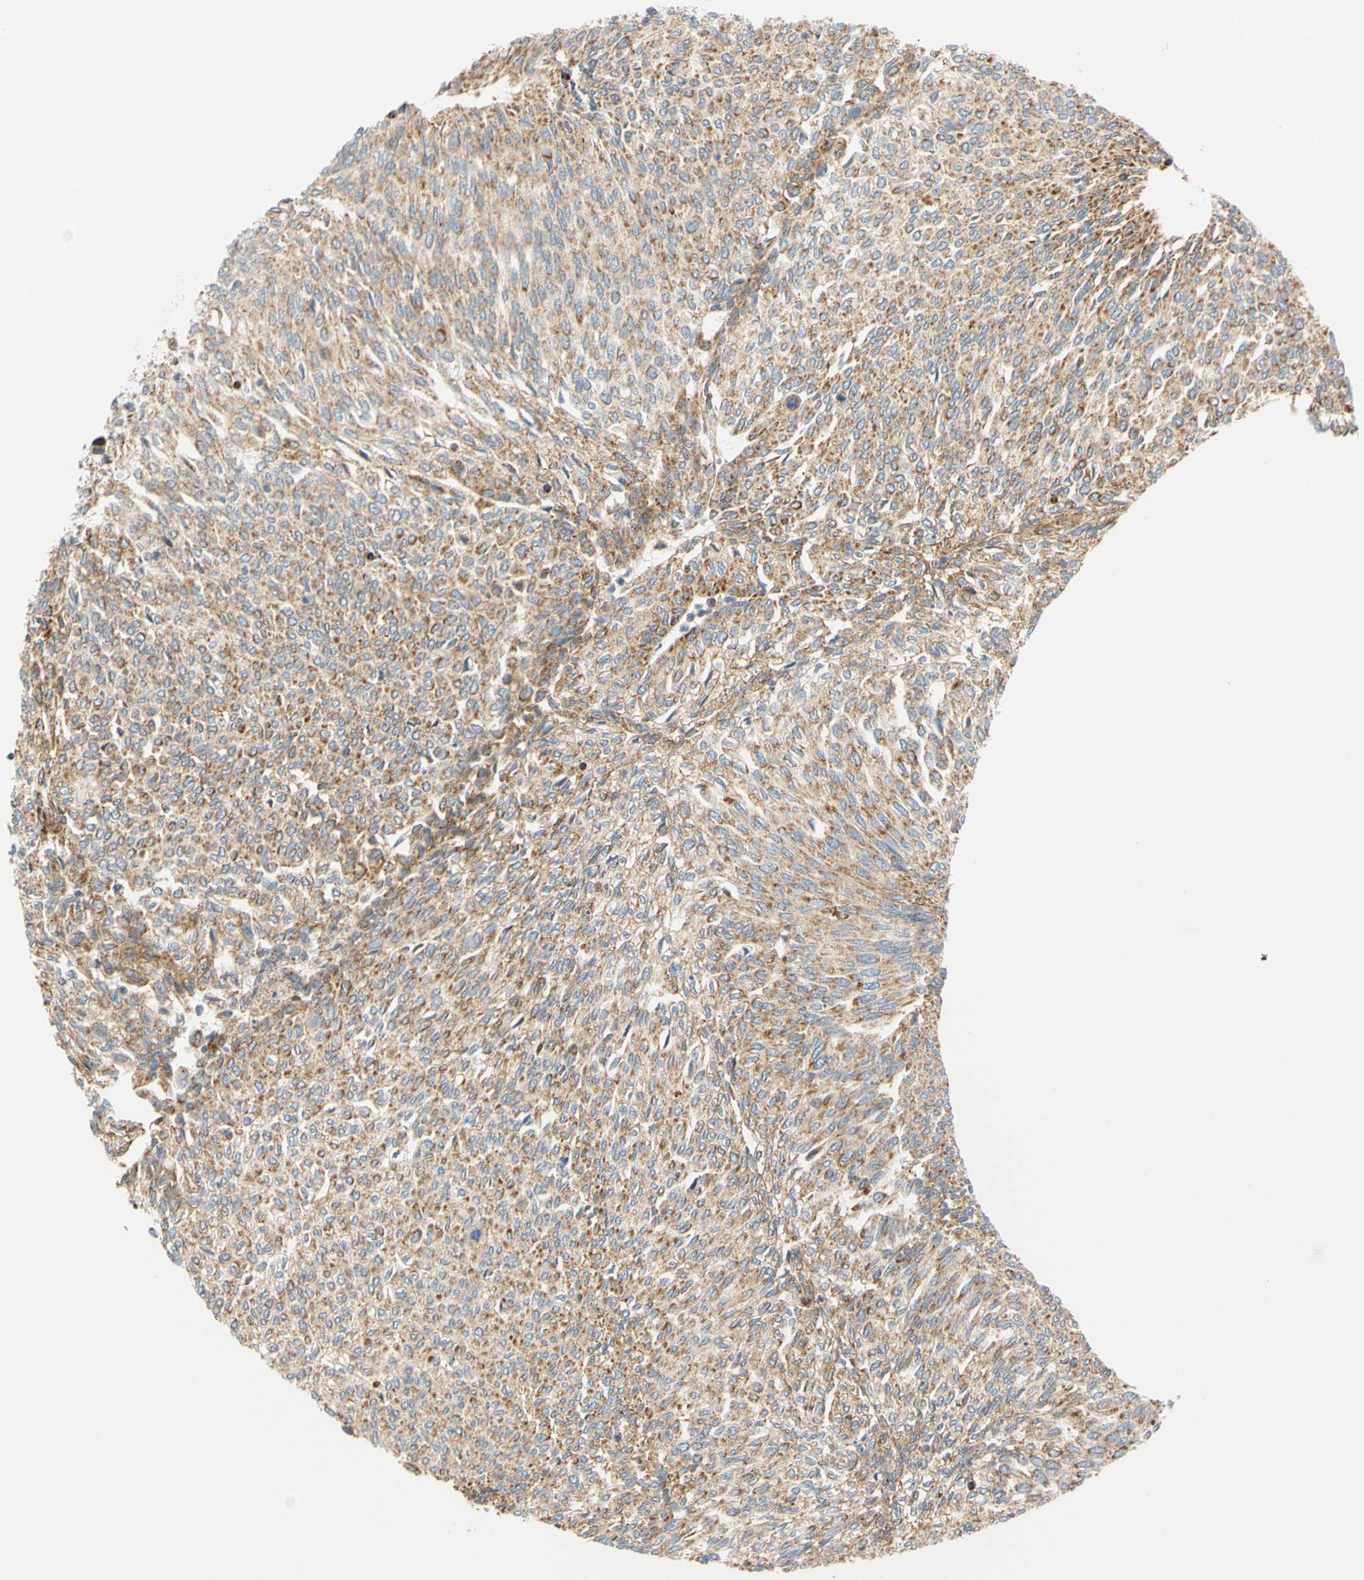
{"staining": {"intensity": "moderate", "quantity": "25%-75%", "location": "cytoplasmic/membranous"}, "tissue": "urothelial cancer", "cell_type": "Tumor cells", "image_type": "cancer", "snomed": [{"axis": "morphology", "description": "Urothelial carcinoma, Low grade"}, {"axis": "topography", "description": "Urinary bladder"}], "caption": "Brown immunohistochemical staining in human urothelial cancer exhibits moderate cytoplasmic/membranous expression in approximately 25%-75% of tumor cells.", "gene": "SFXN3", "patient": {"sex": "female", "age": 79}}